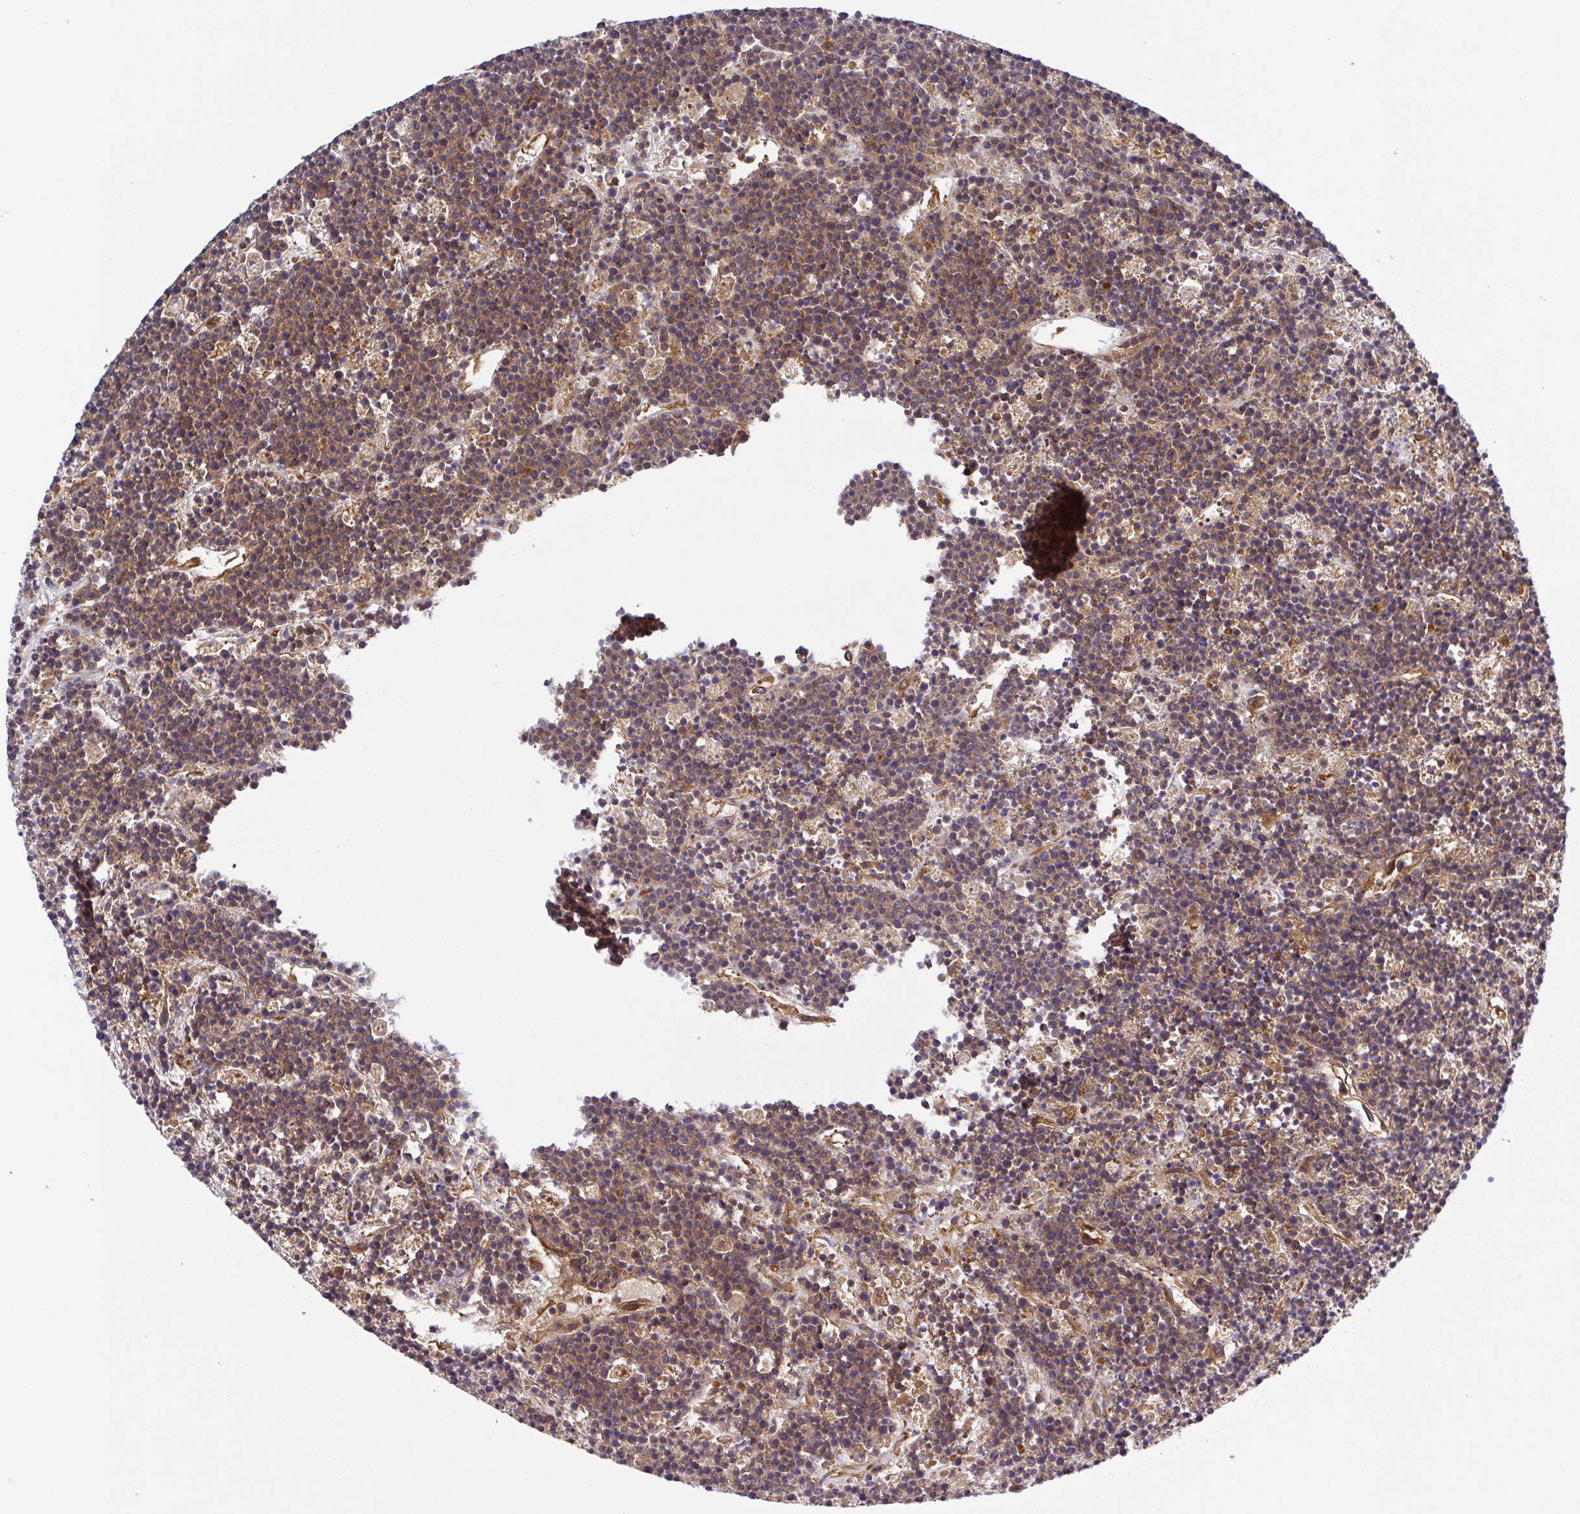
{"staining": {"intensity": "moderate", "quantity": ">75%", "location": "cytoplasmic/membranous"}, "tissue": "lymphoma", "cell_type": "Tumor cells", "image_type": "cancer", "snomed": [{"axis": "morphology", "description": "Malignant lymphoma, non-Hodgkin's type, High grade"}, {"axis": "topography", "description": "Ovary"}], "caption": "Human lymphoma stained with a brown dye demonstrates moderate cytoplasmic/membranous positive expression in about >75% of tumor cells.", "gene": "KIF5B", "patient": {"sex": "female", "age": 56}}